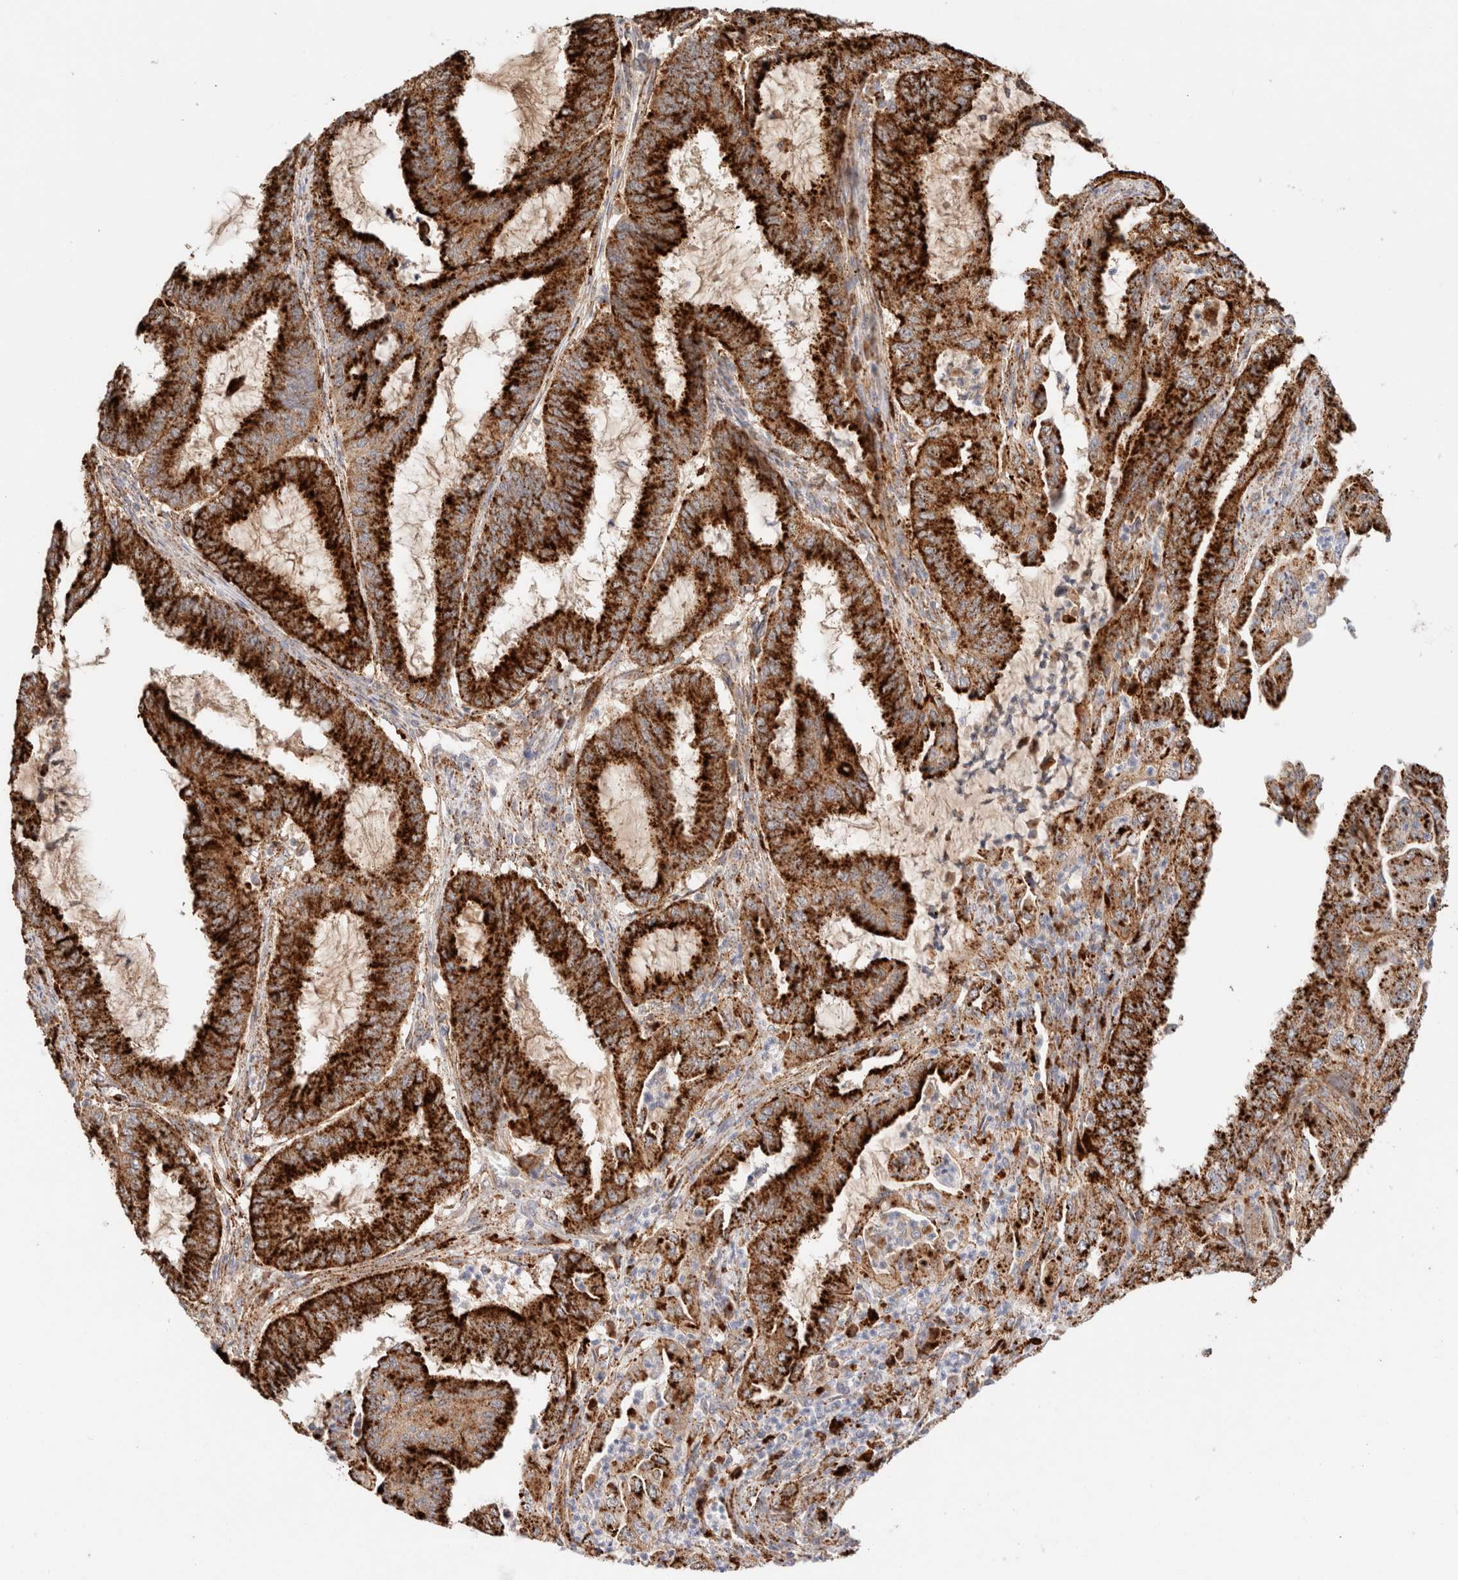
{"staining": {"intensity": "strong", "quantity": ">75%", "location": "cytoplasmic/membranous"}, "tissue": "endometrial cancer", "cell_type": "Tumor cells", "image_type": "cancer", "snomed": [{"axis": "morphology", "description": "Adenocarcinoma, NOS"}, {"axis": "topography", "description": "Endometrium"}], "caption": "Endometrial cancer (adenocarcinoma) stained with a brown dye reveals strong cytoplasmic/membranous positive staining in about >75% of tumor cells.", "gene": "RABEPK", "patient": {"sex": "female", "age": 51}}